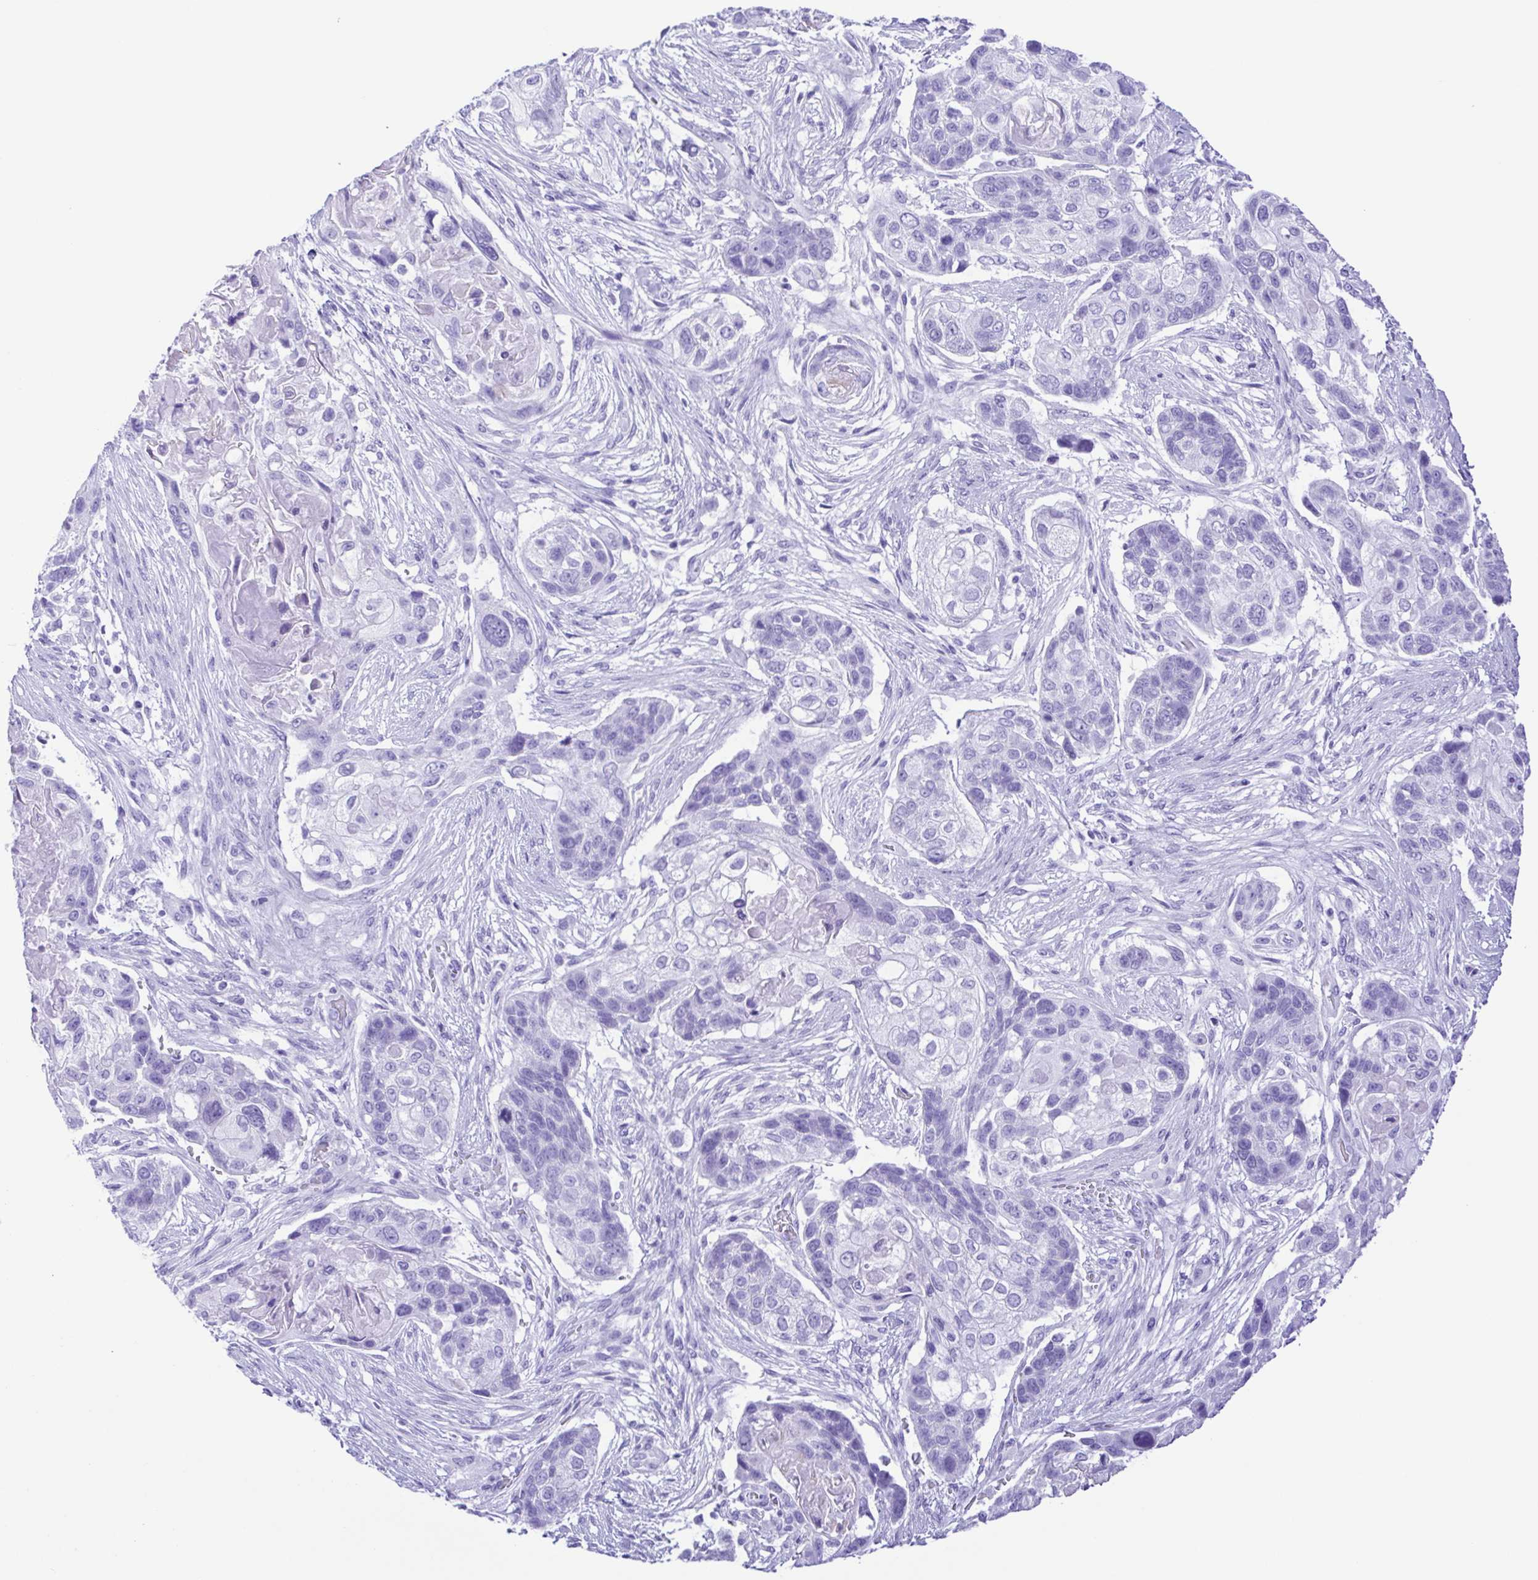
{"staining": {"intensity": "negative", "quantity": "none", "location": "none"}, "tissue": "lung cancer", "cell_type": "Tumor cells", "image_type": "cancer", "snomed": [{"axis": "morphology", "description": "Squamous cell carcinoma, NOS"}, {"axis": "topography", "description": "Lung"}], "caption": "This is an immunohistochemistry image of human squamous cell carcinoma (lung). There is no positivity in tumor cells.", "gene": "ERP27", "patient": {"sex": "male", "age": 69}}